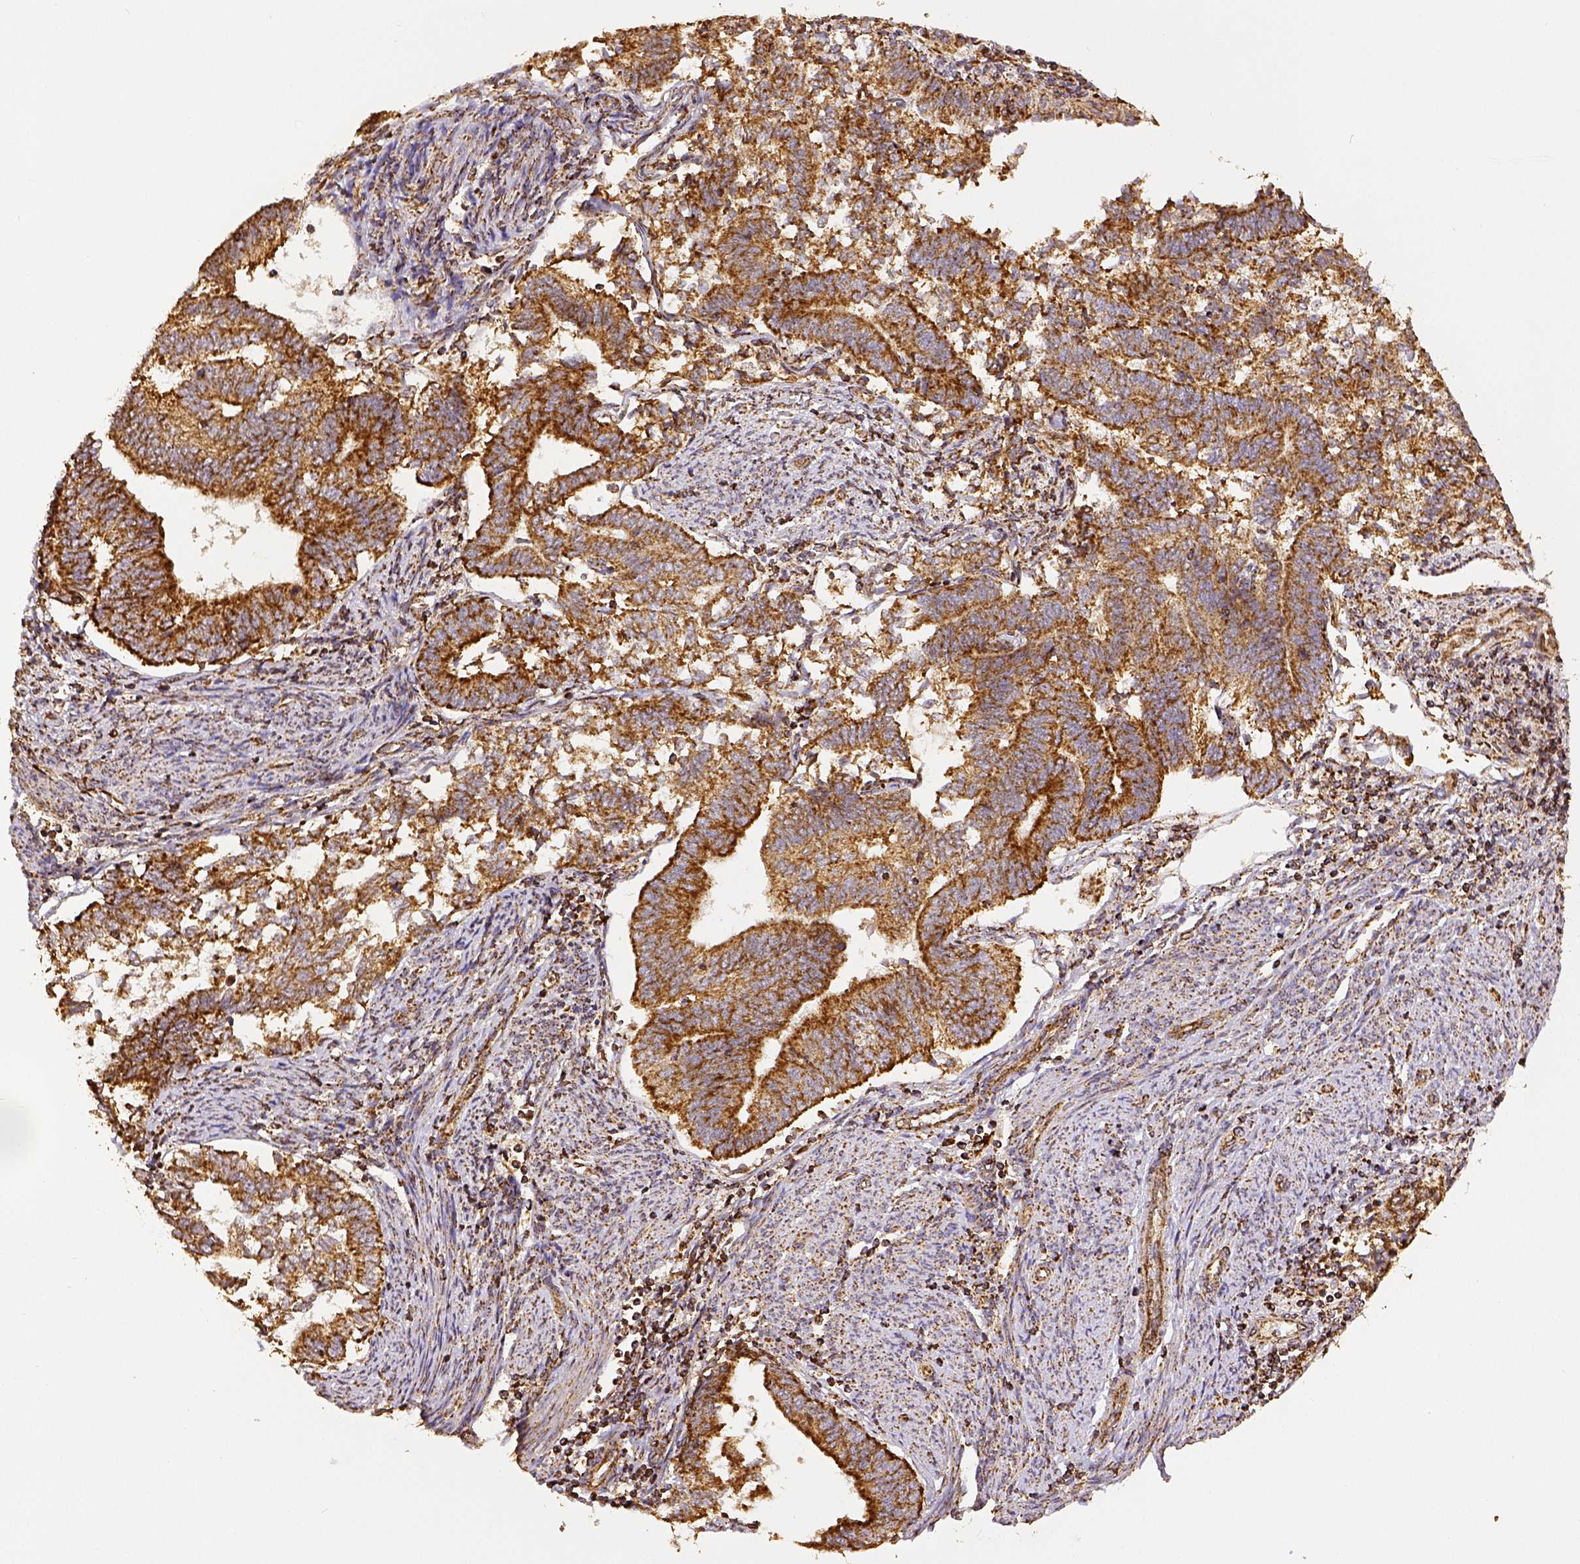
{"staining": {"intensity": "moderate", "quantity": ">75%", "location": "cytoplasmic/membranous"}, "tissue": "endometrial cancer", "cell_type": "Tumor cells", "image_type": "cancer", "snomed": [{"axis": "morphology", "description": "Adenocarcinoma, NOS"}, {"axis": "topography", "description": "Endometrium"}], "caption": "About >75% of tumor cells in human adenocarcinoma (endometrial) display moderate cytoplasmic/membranous protein staining as visualized by brown immunohistochemical staining.", "gene": "SDHB", "patient": {"sex": "female", "age": 65}}